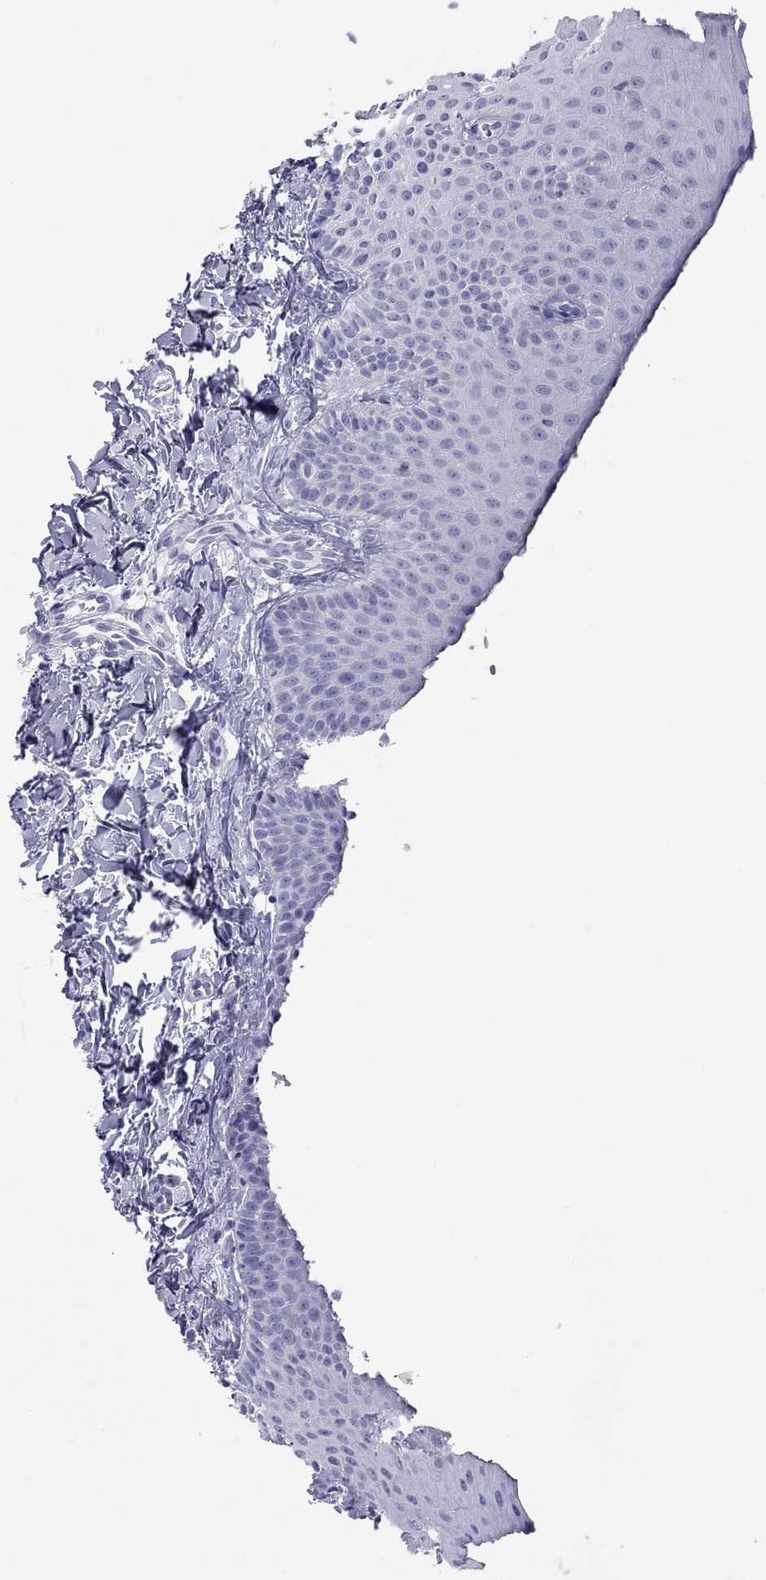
{"staining": {"intensity": "negative", "quantity": "none", "location": "none"}, "tissue": "oral mucosa", "cell_type": "Squamous epithelial cells", "image_type": "normal", "snomed": [{"axis": "morphology", "description": "Normal tissue, NOS"}, {"axis": "topography", "description": "Oral tissue"}], "caption": "The photomicrograph exhibits no staining of squamous epithelial cells in normal oral mucosa.", "gene": "STAG3", "patient": {"sex": "female", "age": 43}}